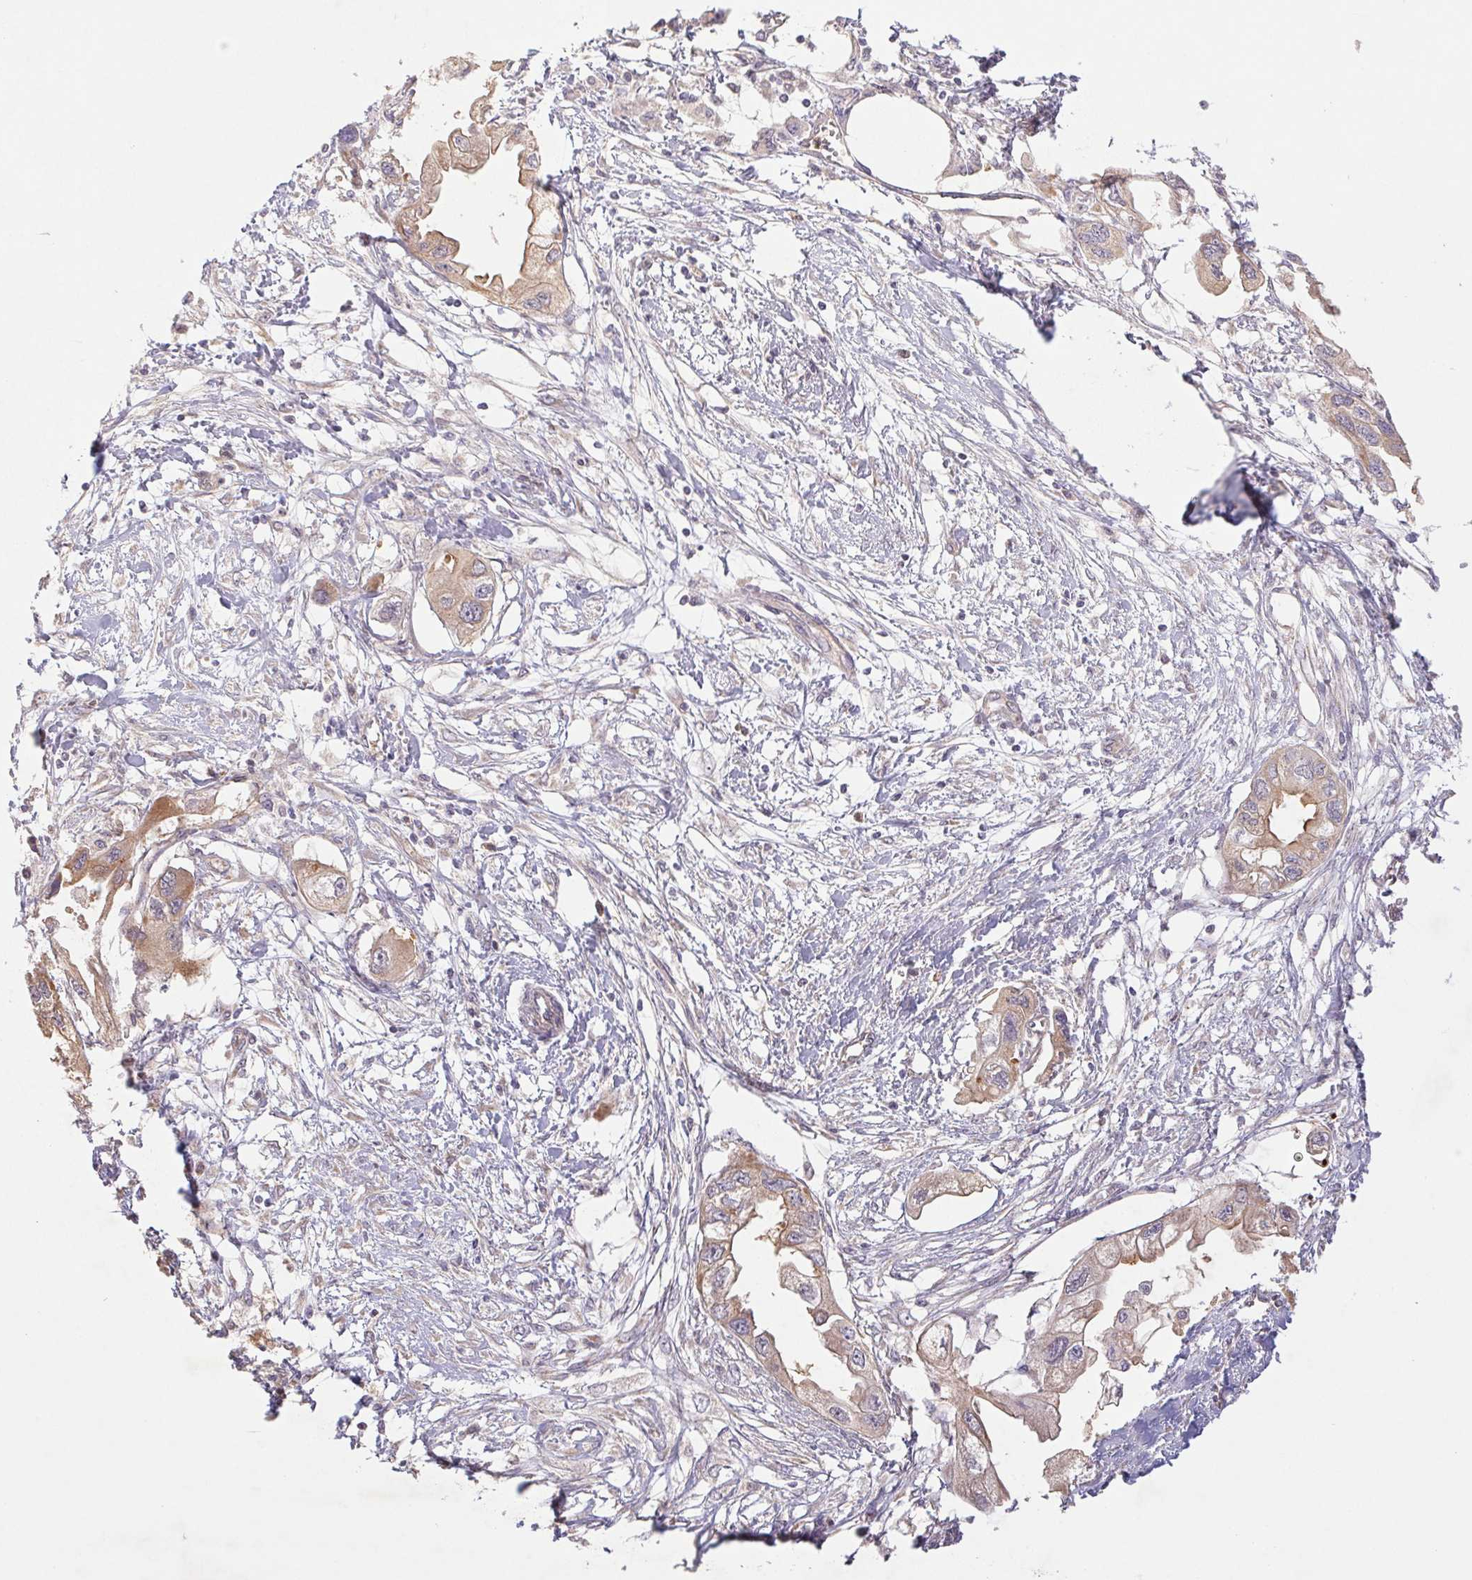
{"staining": {"intensity": "moderate", "quantity": ">75%", "location": "cytoplasmic/membranous"}, "tissue": "endometrial cancer", "cell_type": "Tumor cells", "image_type": "cancer", "snomed": [{"axis": "morphology", "description": "Adenocarcinoma, NOS"}, {"axis": "morphology", "description": "Adenocarcinoma, metastatic, NOS"}, {"axis": "topography", "description": "Adipose tissue"}, {"axis": "topography", "description": "Endometrium"}], "caption": "IHC micrograph of neoplastic tissue: human endometrial adenocarcinoma stained using immunohistochemistry demonstrates medium levels of moderate protein expression localized specifically in the cytoplasmic/membranous of tumor cells, appearing as a cytoplasmic/membranous brown color.", "gene": "RAB11A", "patient": {"sex": "female", "age": 67}}